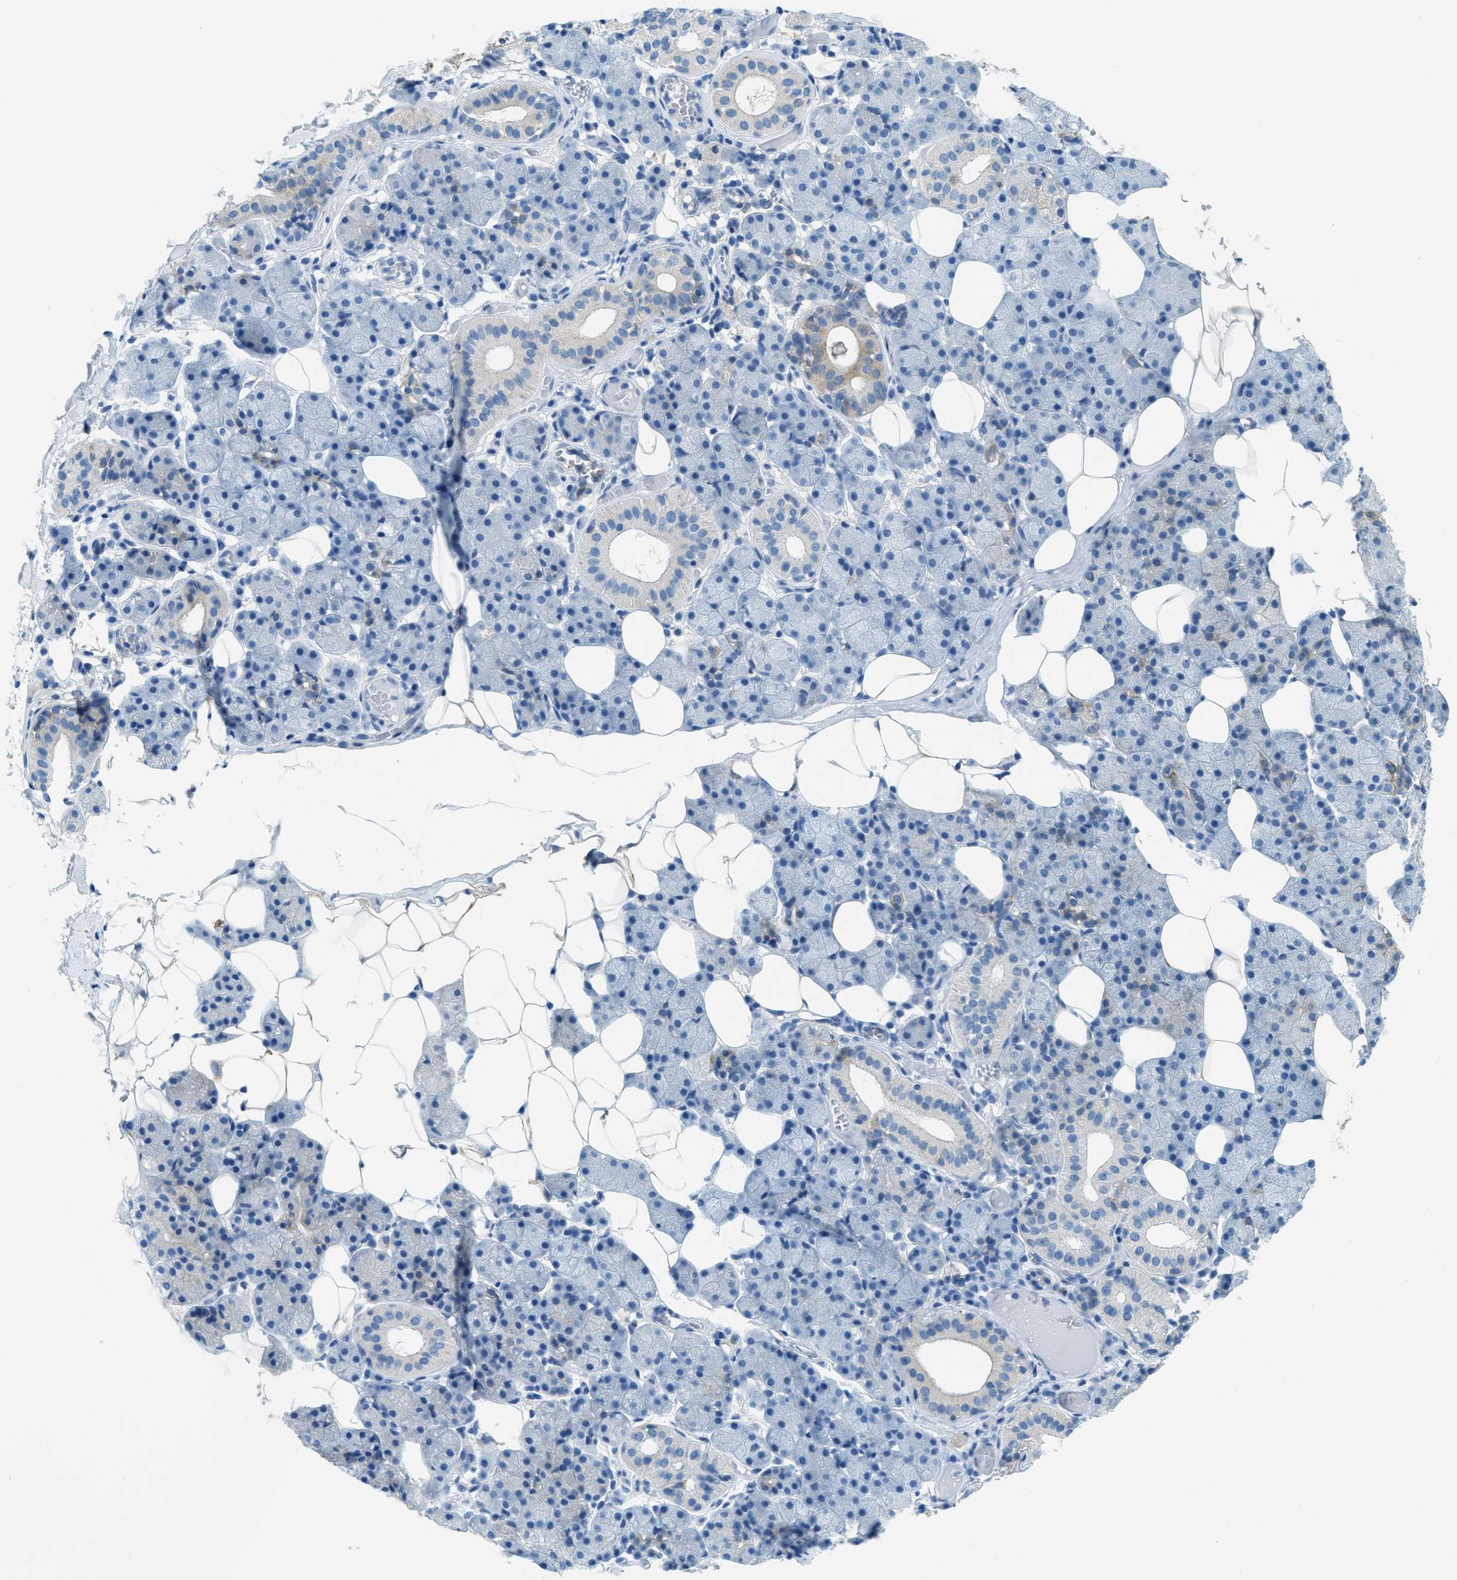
{"staining": {"intensity": "weak", "quantity": "<25%", "location": "cytoplasmic/membranous"}, "tissue": "salivary gland", "cell_type": "Glandular cells", "image_type": "normal", "snomed": [{"axis": "morphology", "description": "Normal tissue, NOS"}, {"axis": "topography", "description": "Salivary gland"}], "caption": "Immunohistochemical staining of normal salivary gland shows no significant expression in glandular cells.", "gene": "MATCAP2", "patient": {"sex": "female", "age": 33}}